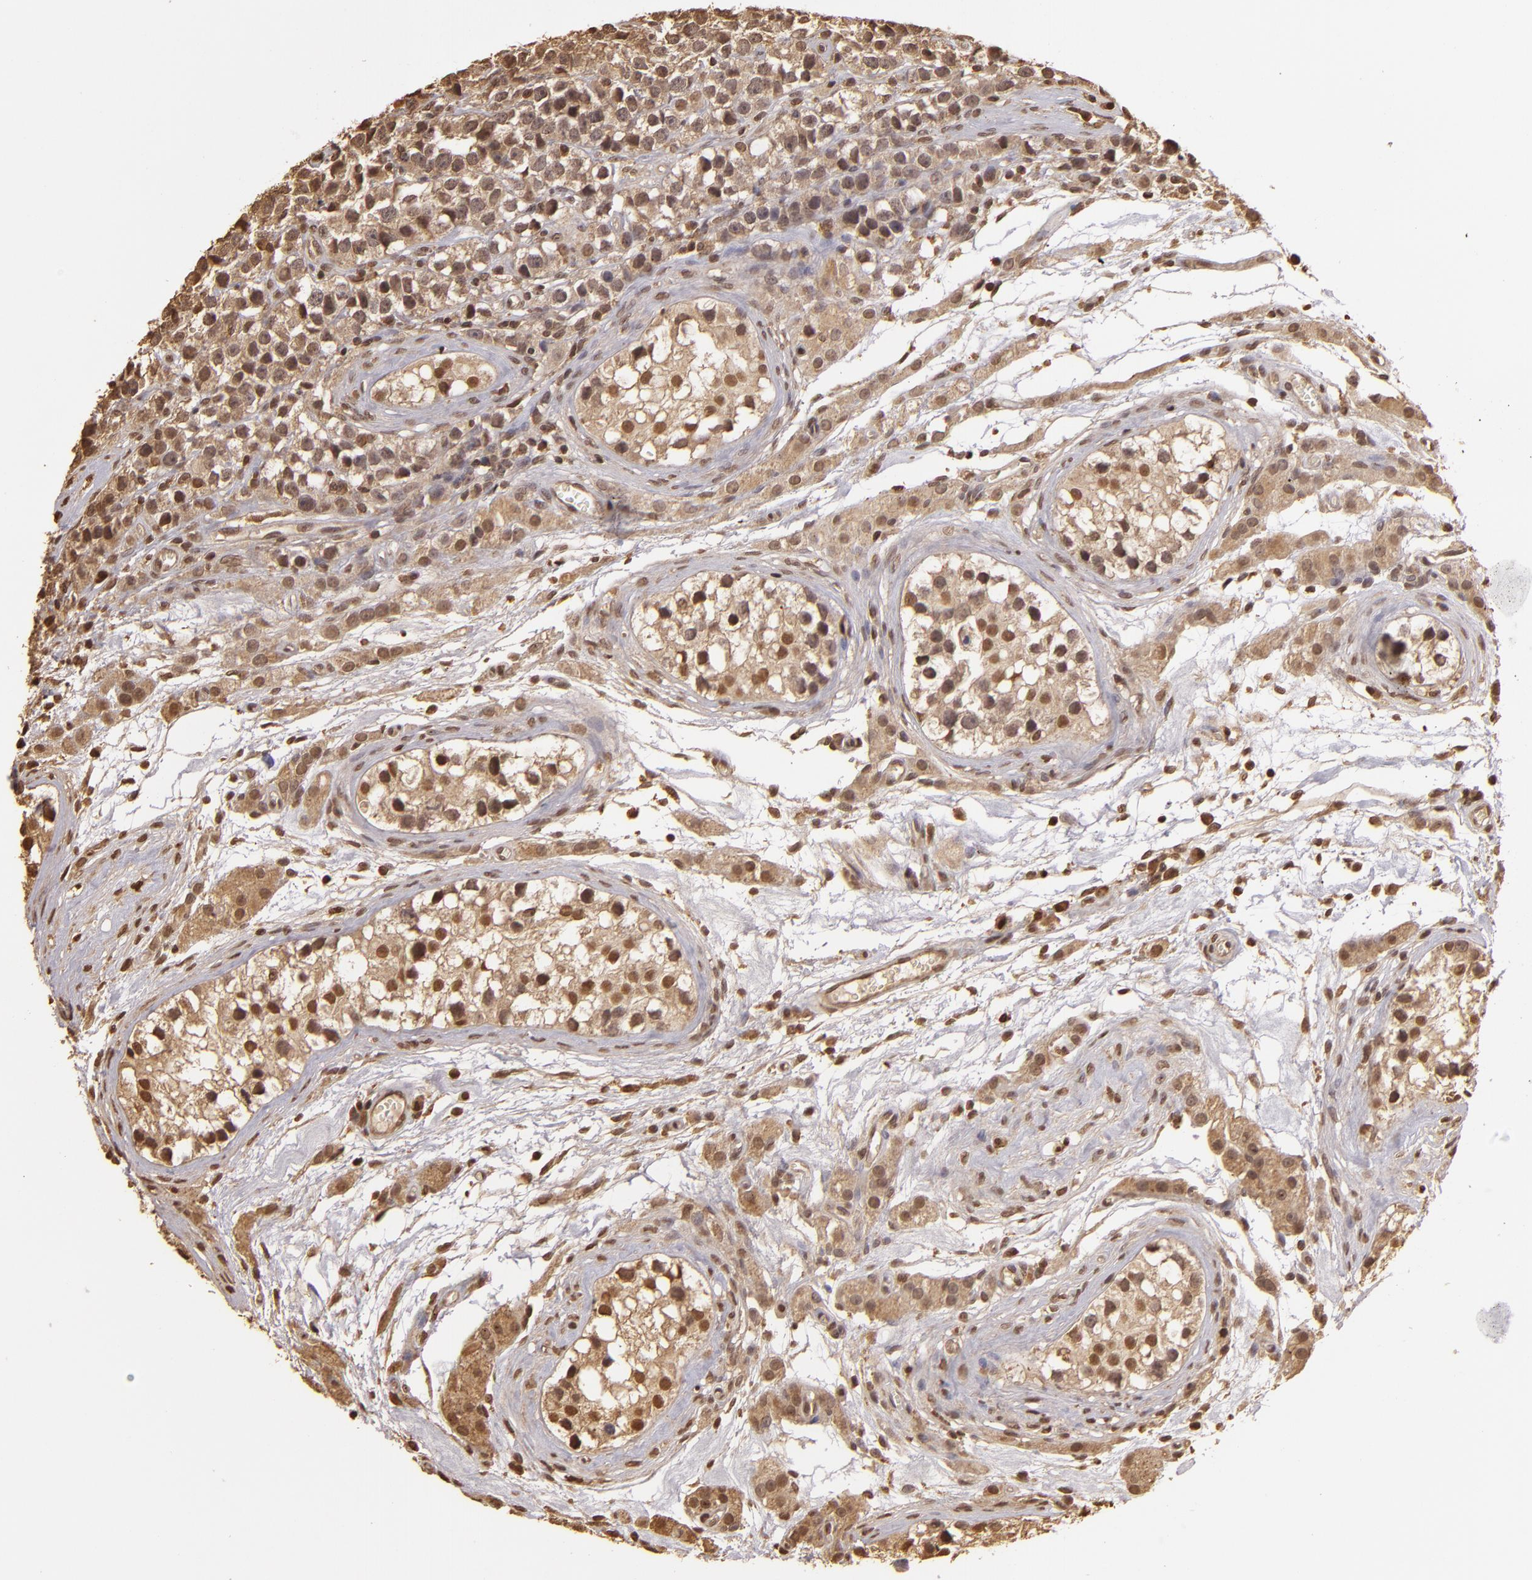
{"staining": {"intensity": "weak", "quantity": "25%-75%", "location": "cytoplasmic/membranous,nuclear"}, "tissue": "testis cancer", "cell_type": "Tumor cells", "image_type": "cancer", "snomed": [{"axis": "morphology", "description": "Seminoma, NOS"}, {"axis": "topography", "description": "Testis"}], "caption": "Testis cancer stained for a protein (brown) reveals weak cytoplasmic/membranous and nuclear positive expression in about 25%-75% of tumor cells.", "gene": "ARPC2", "patient": {"sex": "male", "age": 25}}